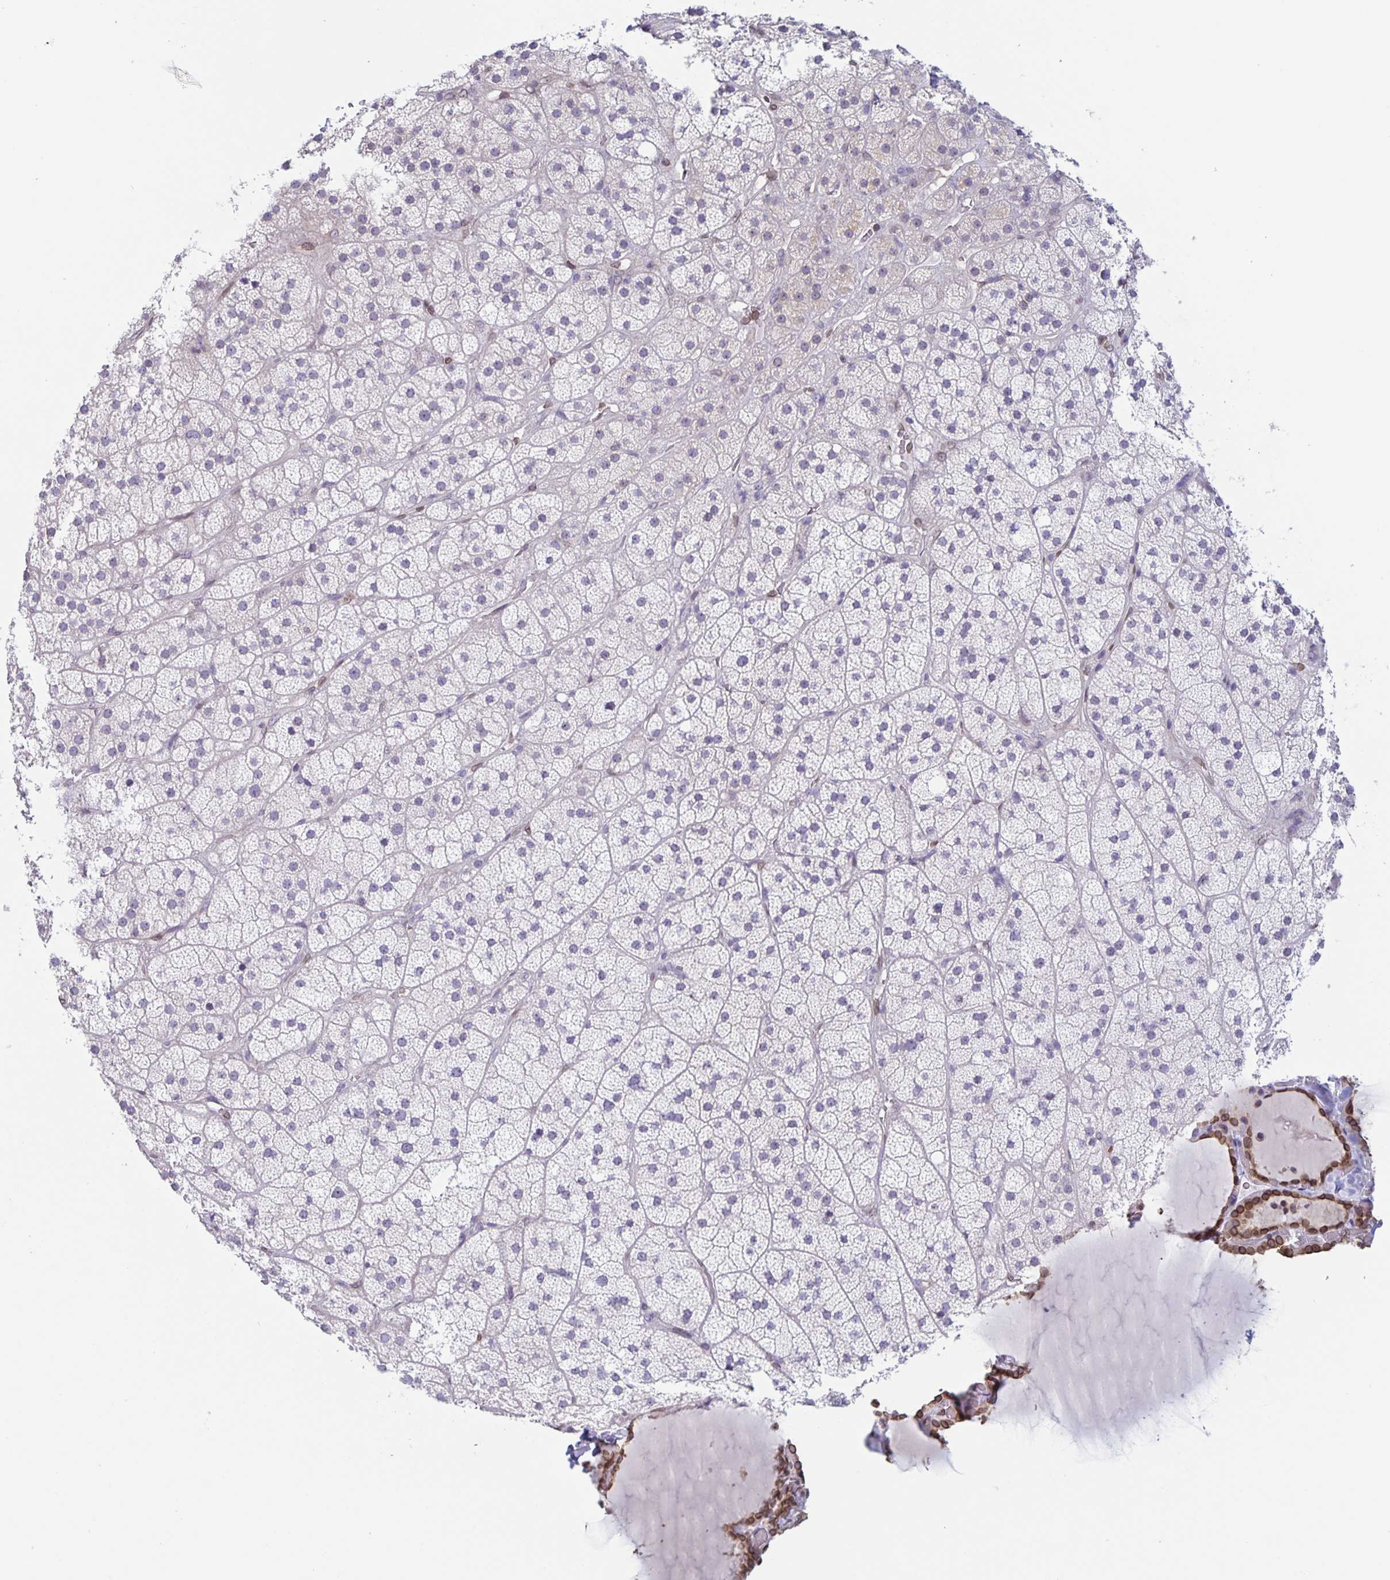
{"staining": {"intensity": "negative", "quantity": "none", "location": "none"}, "tissue": "adrenal gland", "cell_type": "Glandular cells", "image_type": "normal", "snomed": [{"axis": "morphology", "description": "Normal tissue, NOS"}, {"axis": "topography", "description": "Adrenal gland"}], "caption": "High power microscopy photomicrograph of an IHC histopathology image of normal adrenal gland, revealing no significant staining in glandular cells.", "gene": "SYNE2", "patient": {"sex": "male", "age": 57}}